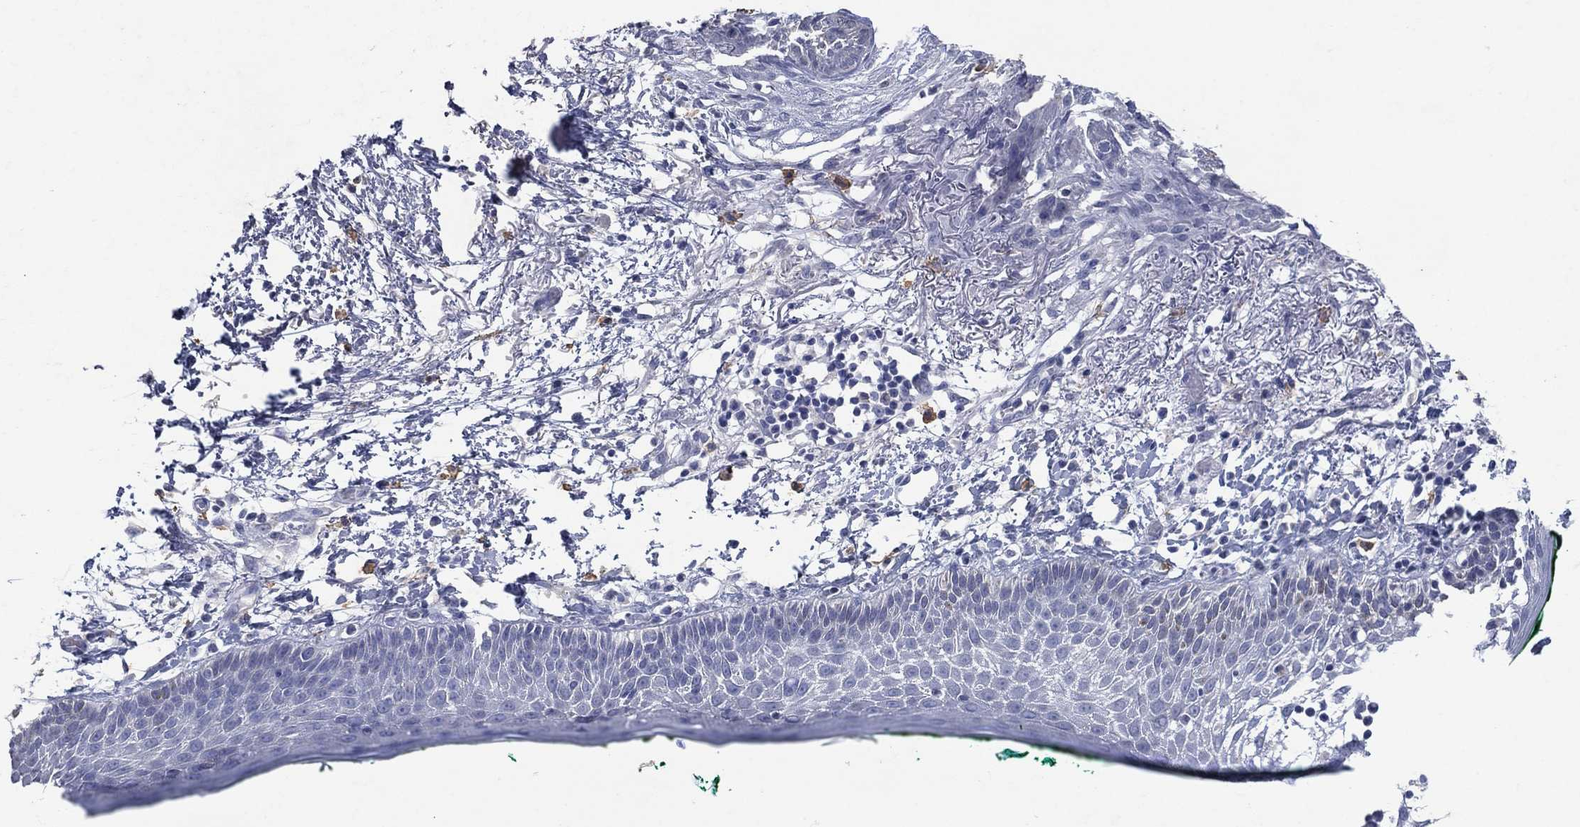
{"staining": {"intensity": "negative", "quantity": "none", "location": "none"}, "tissue": "skin cancer", "cell_type": "Tumor cells", "image_type": "cancer", "snomed": [{"axis": "morphology", "description": "Normal tissue, NOS"}, {"axis": "morphology", "description": "Basal cell carcinoma"}, {"axis": "topography", "description": "Skin"}], "caption": "High power microscopy histopathology image of an IHC image of basal cell carcinoma (skin), revealing no significant positivity in tumor cells. Nuclei are stained in blue.", "gene": "FSCN2", "patient": {"sex": "male", "age": 84}}